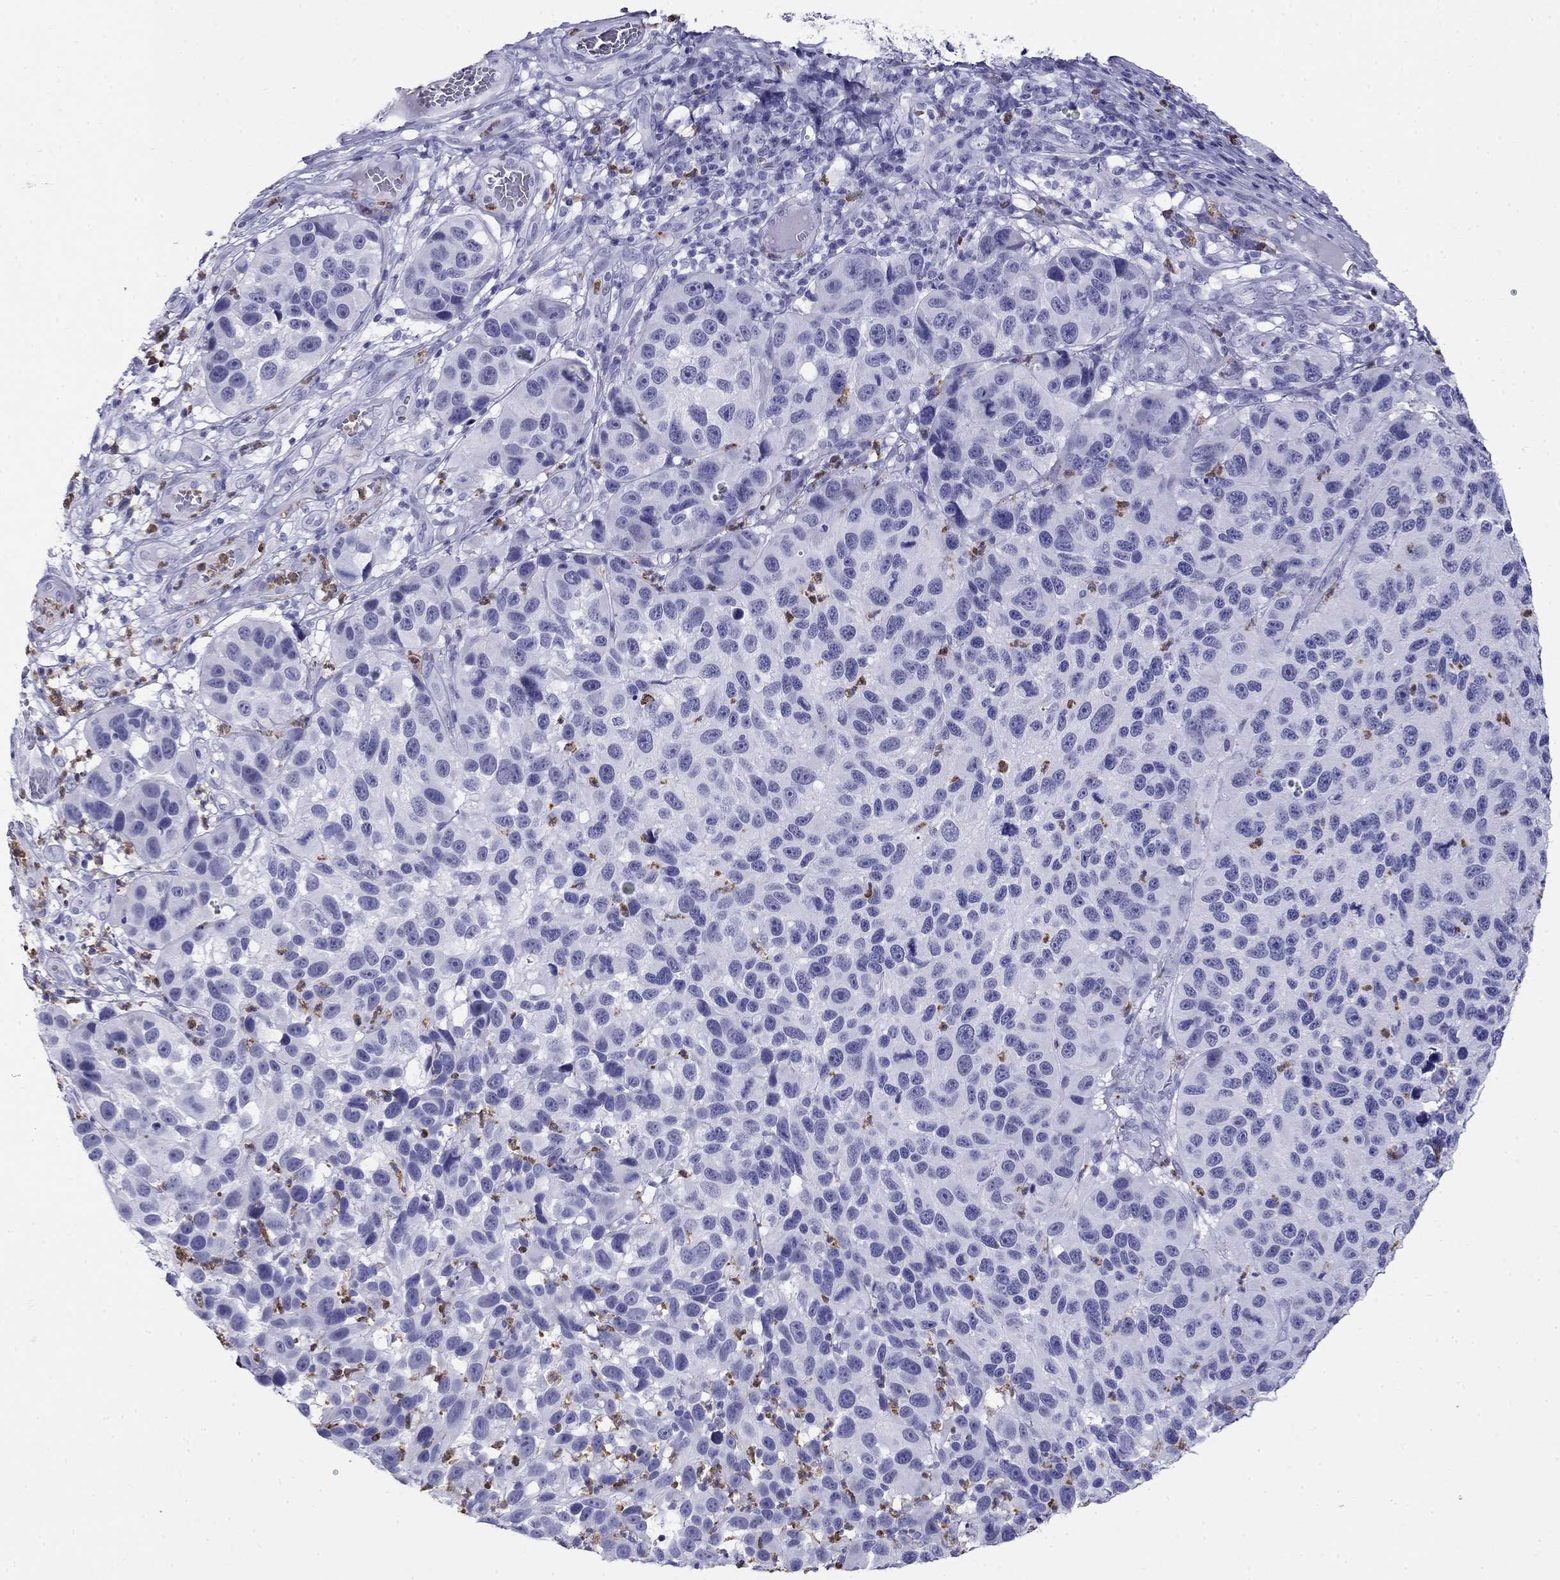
{"staining": {"intensity": "negative", "quantity": "none", "location": "none"}, "tissue": "melanoma", "cell_type": "Tumor cells", "image_type": "cancer", "snomed": [{"axis": "morphology", "description": "Malignant melanoma, NOS"}, {"axis": "topography", "description": "Skin"}], "caption": "Immunohistochemistry (IHC) of melanoma displays no positivity in tumor cells. Brightfield microscopy of IHC stained with DAB (3,3'-diaminobenzidine) (brown) and hematoxylin (blue), captured at high magnification.", "gene": "PPP1R36", "patient": {"sex": "male", "age": 53}}